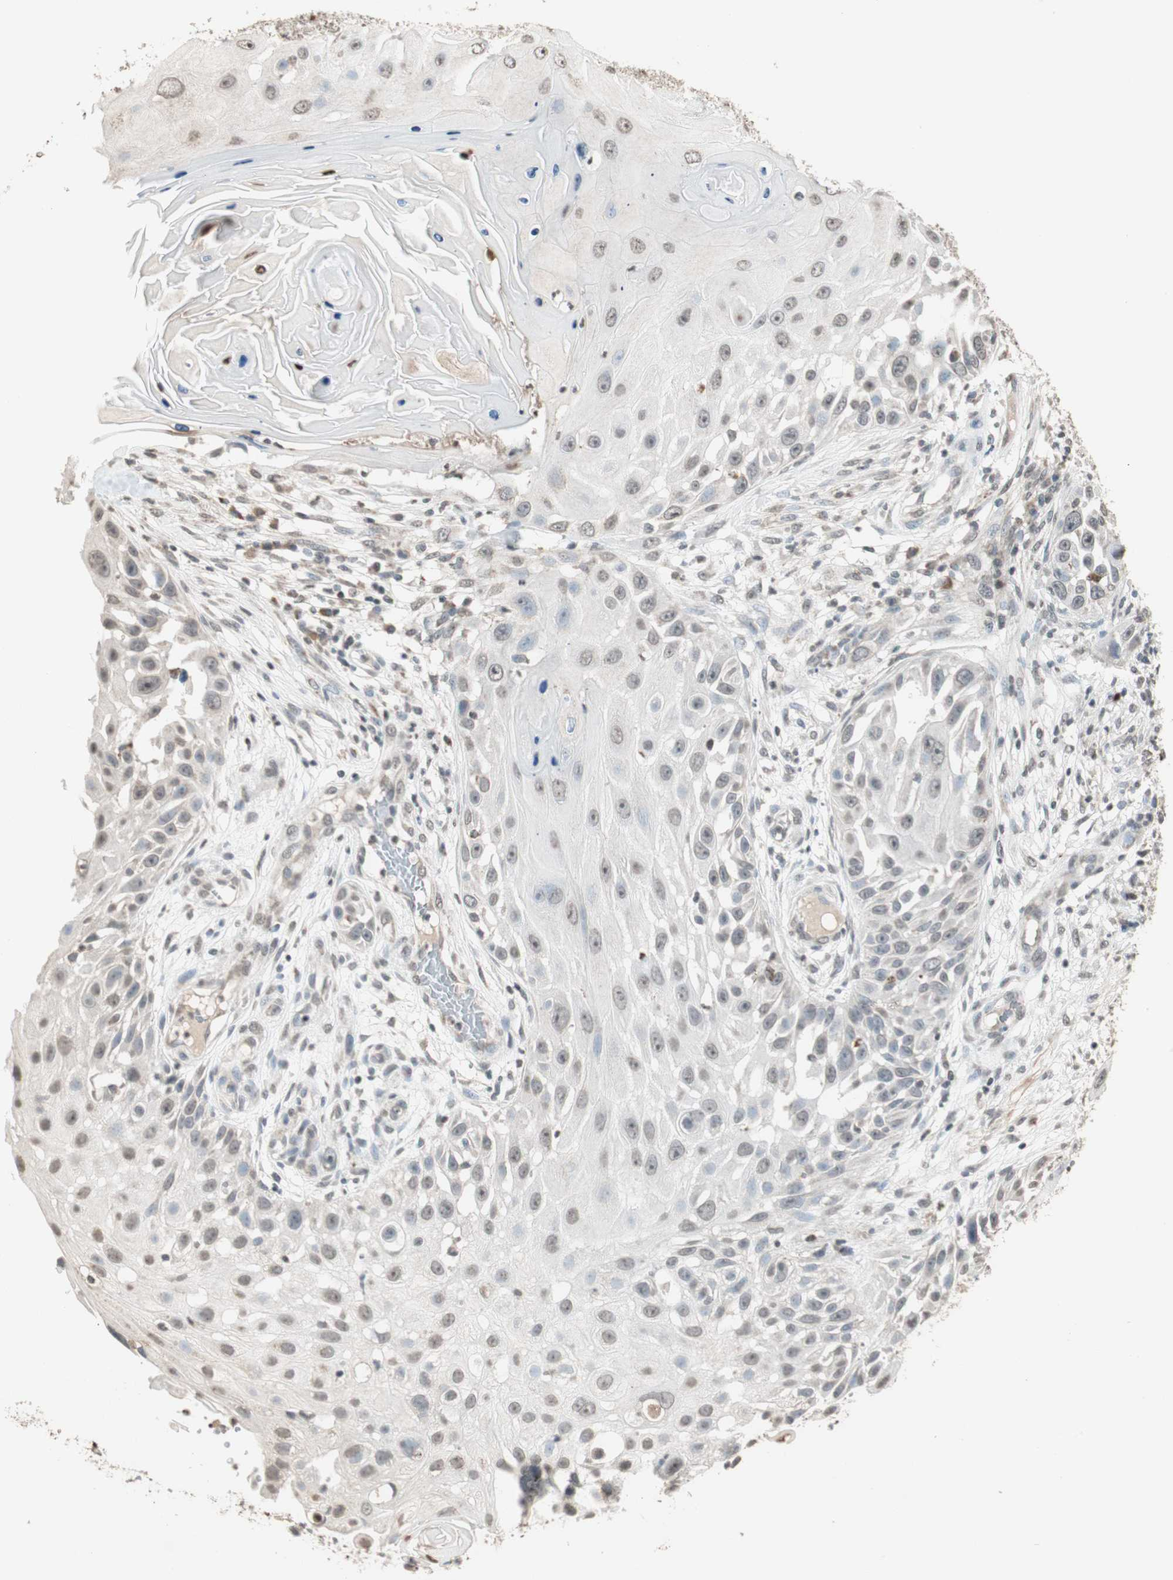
{"staining": {"intensity": "weak", "quantity": "25%-75%", "location": "nuclear"}, "tissue": "skin cancer", "cell_type": "Tumor cells", "image_type": "cancer", "snomed": [{"axis": "morphology", "description": "Squamous cell carcinoma, NOS"}, {"axis": "topography", "description": "Skin"}], "caption": "This photomicrograph exhibits immunohistochemistry (IHC) staining of human skin cancer, with low weak nuclear staining in about 25%-75% of tumor cells.", "gene": "PRELID1", "patient": {"sex": "female", "age": 44}}